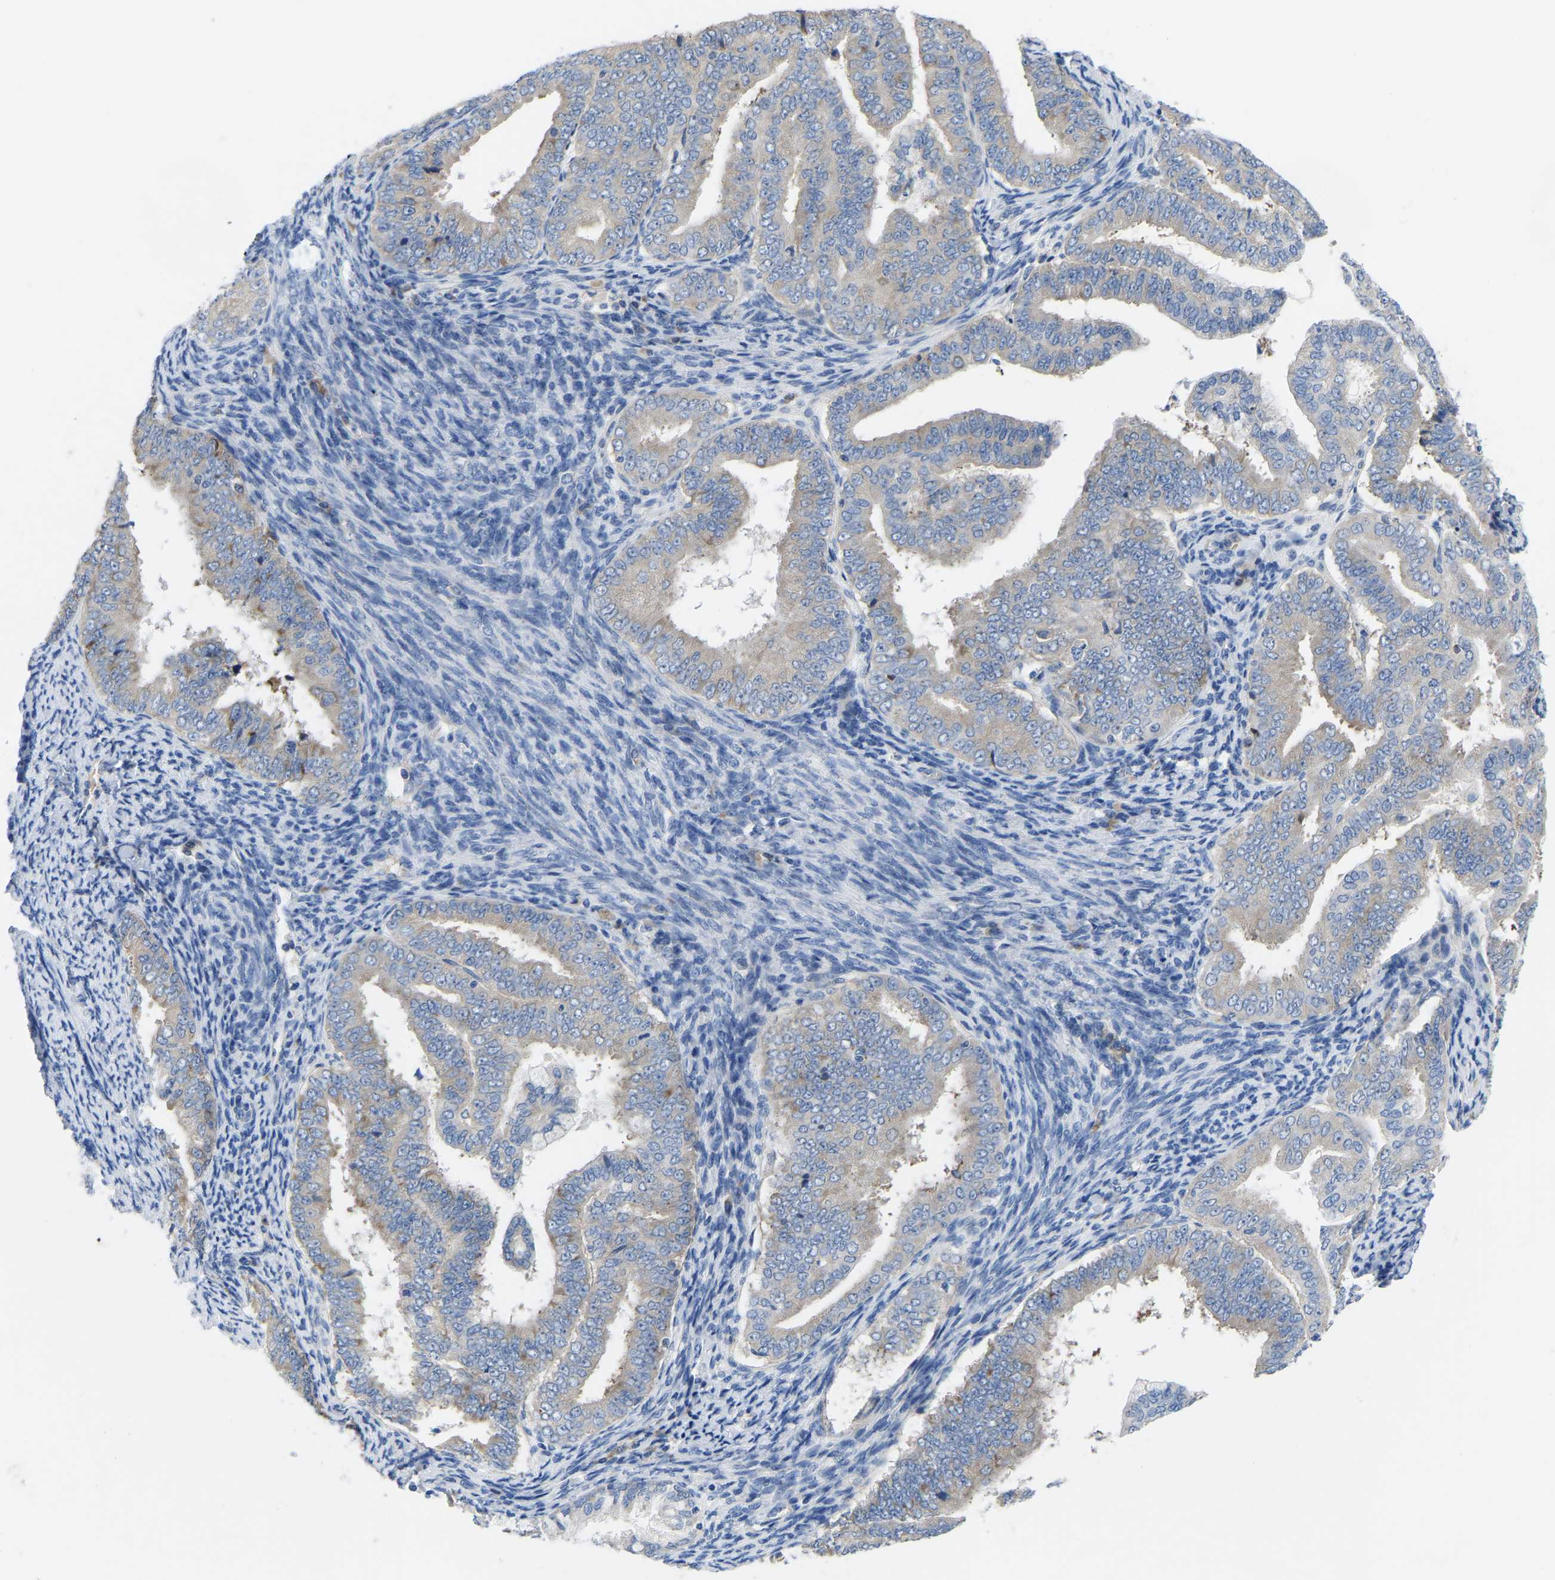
{"staining": {"intensity": "weak", "quantity": ">75%", "location": "cytoplasmic/membranous"}, "tissue": "endometrial cancer", "cell_type": "Tumor cells", "image_type": "cancer", "snomed": [{"axis": "morphology", "description": "Adenocarcinoma, NOS"}, {"axis": "topography", "description": "Endometrium"}], "caption": "This is an image of immunohistochemistry staining of endometrial adenocarcinoma, which shows weak staining in the cytoplasmic/membranous of tumor cells.", "gene": "ABCA10", "patient": {"sex": "female", "age": 63}}